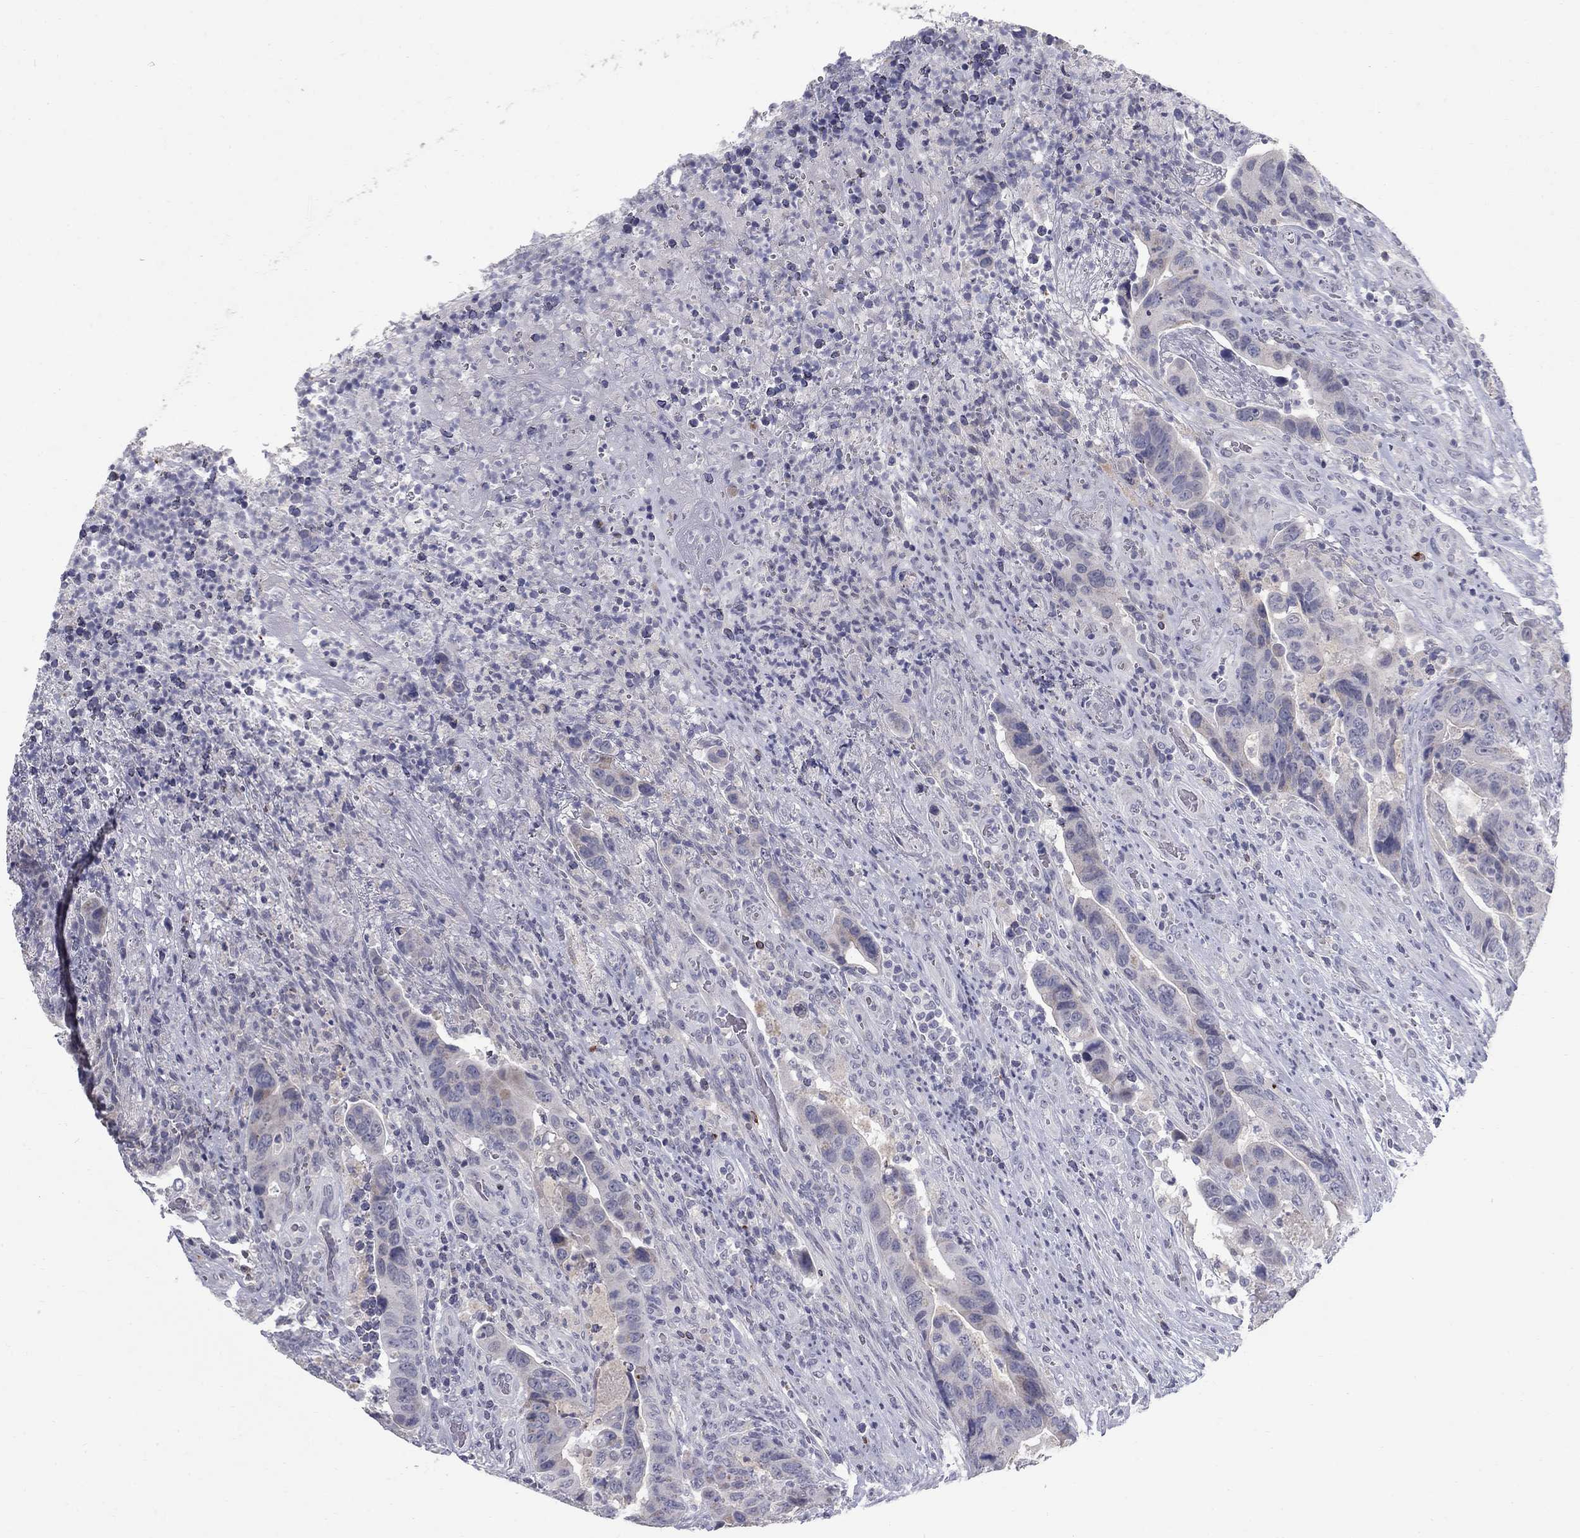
{"staining": {"intensity": "negative", "quantity": "none", "location": "none"}, "tissue": "colorectal cancer", "cell_type": "Tumor cells", "image_type": "cancer", "snomed": [{"axis": "morphology", "description": "Adenocarcinoma, NOS"}, {"axis": "topography", "description": "Colon"}], "caption": "Immunohistochemical staining of colorectal cancer shows no significant positivity in tumor cells. (DAB (3,3'-diaminobenzidine) immunohistochemistry, high magnification).", "gene": "NTRK2", "patient": {"sex": "female", "age": 56}}